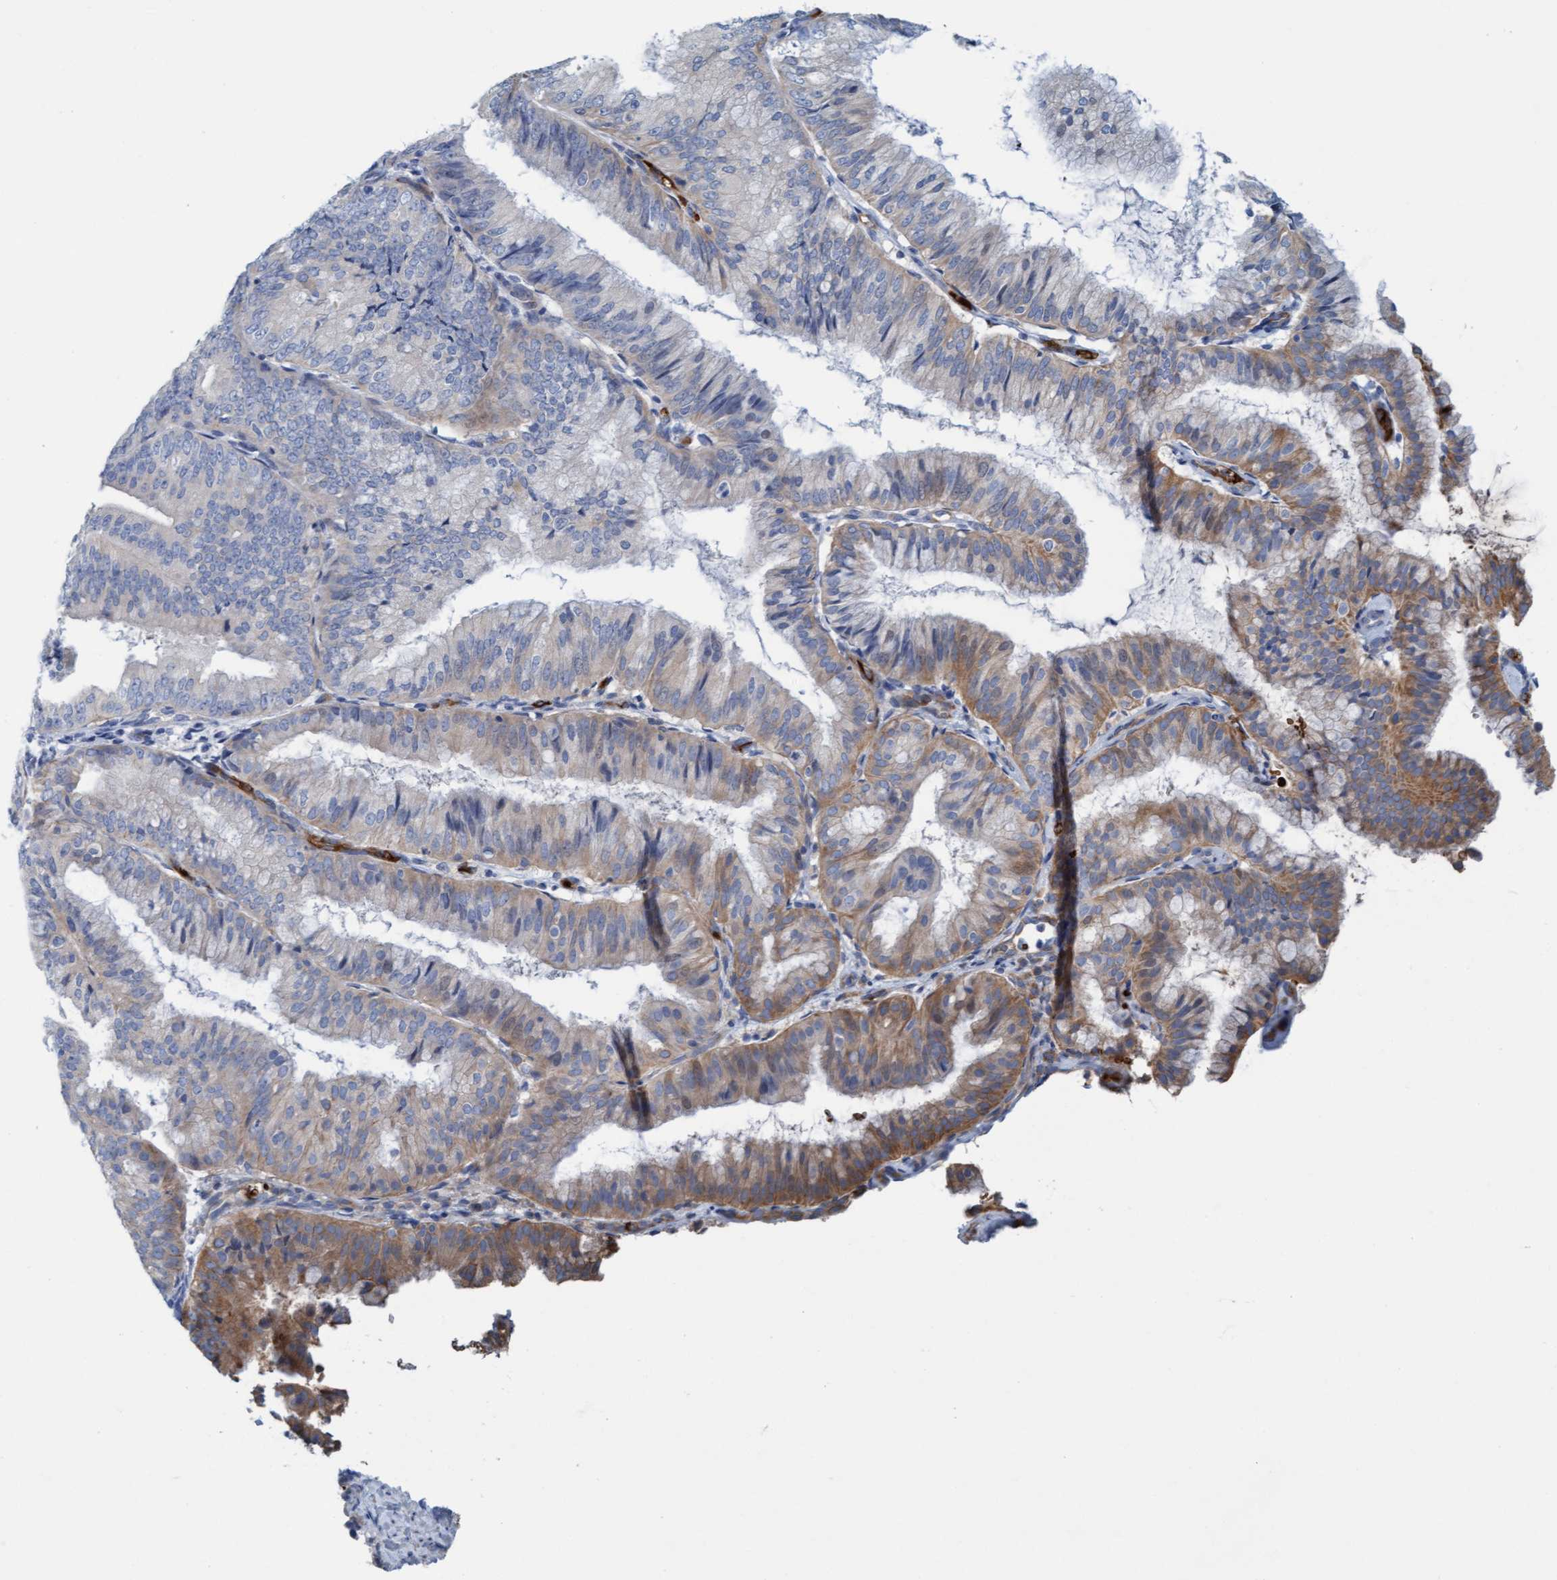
{"staining": {"intensity": "moderate", "quantity": "25%-75%", "location": "cytoplasmic/membranous"}, "tissue": "endometrial cancer", "cell_type": "Tumor cells", "image_type": "cancer", "snomed": [{"axis": "morphology", "description": "Adenocarcinoma, NOS"}, {"axis": "topography", "description": "Endometrium"}], "caption": "Human endometrial cancer (adenocarcinoma) stained with a brown dye exhibits moderate cytoplasmic/membranous positive expression in approximately 25%-75% of tumor cells.", "gene": "P2RX5", "patient": {"sex": "female", "age": 63}}